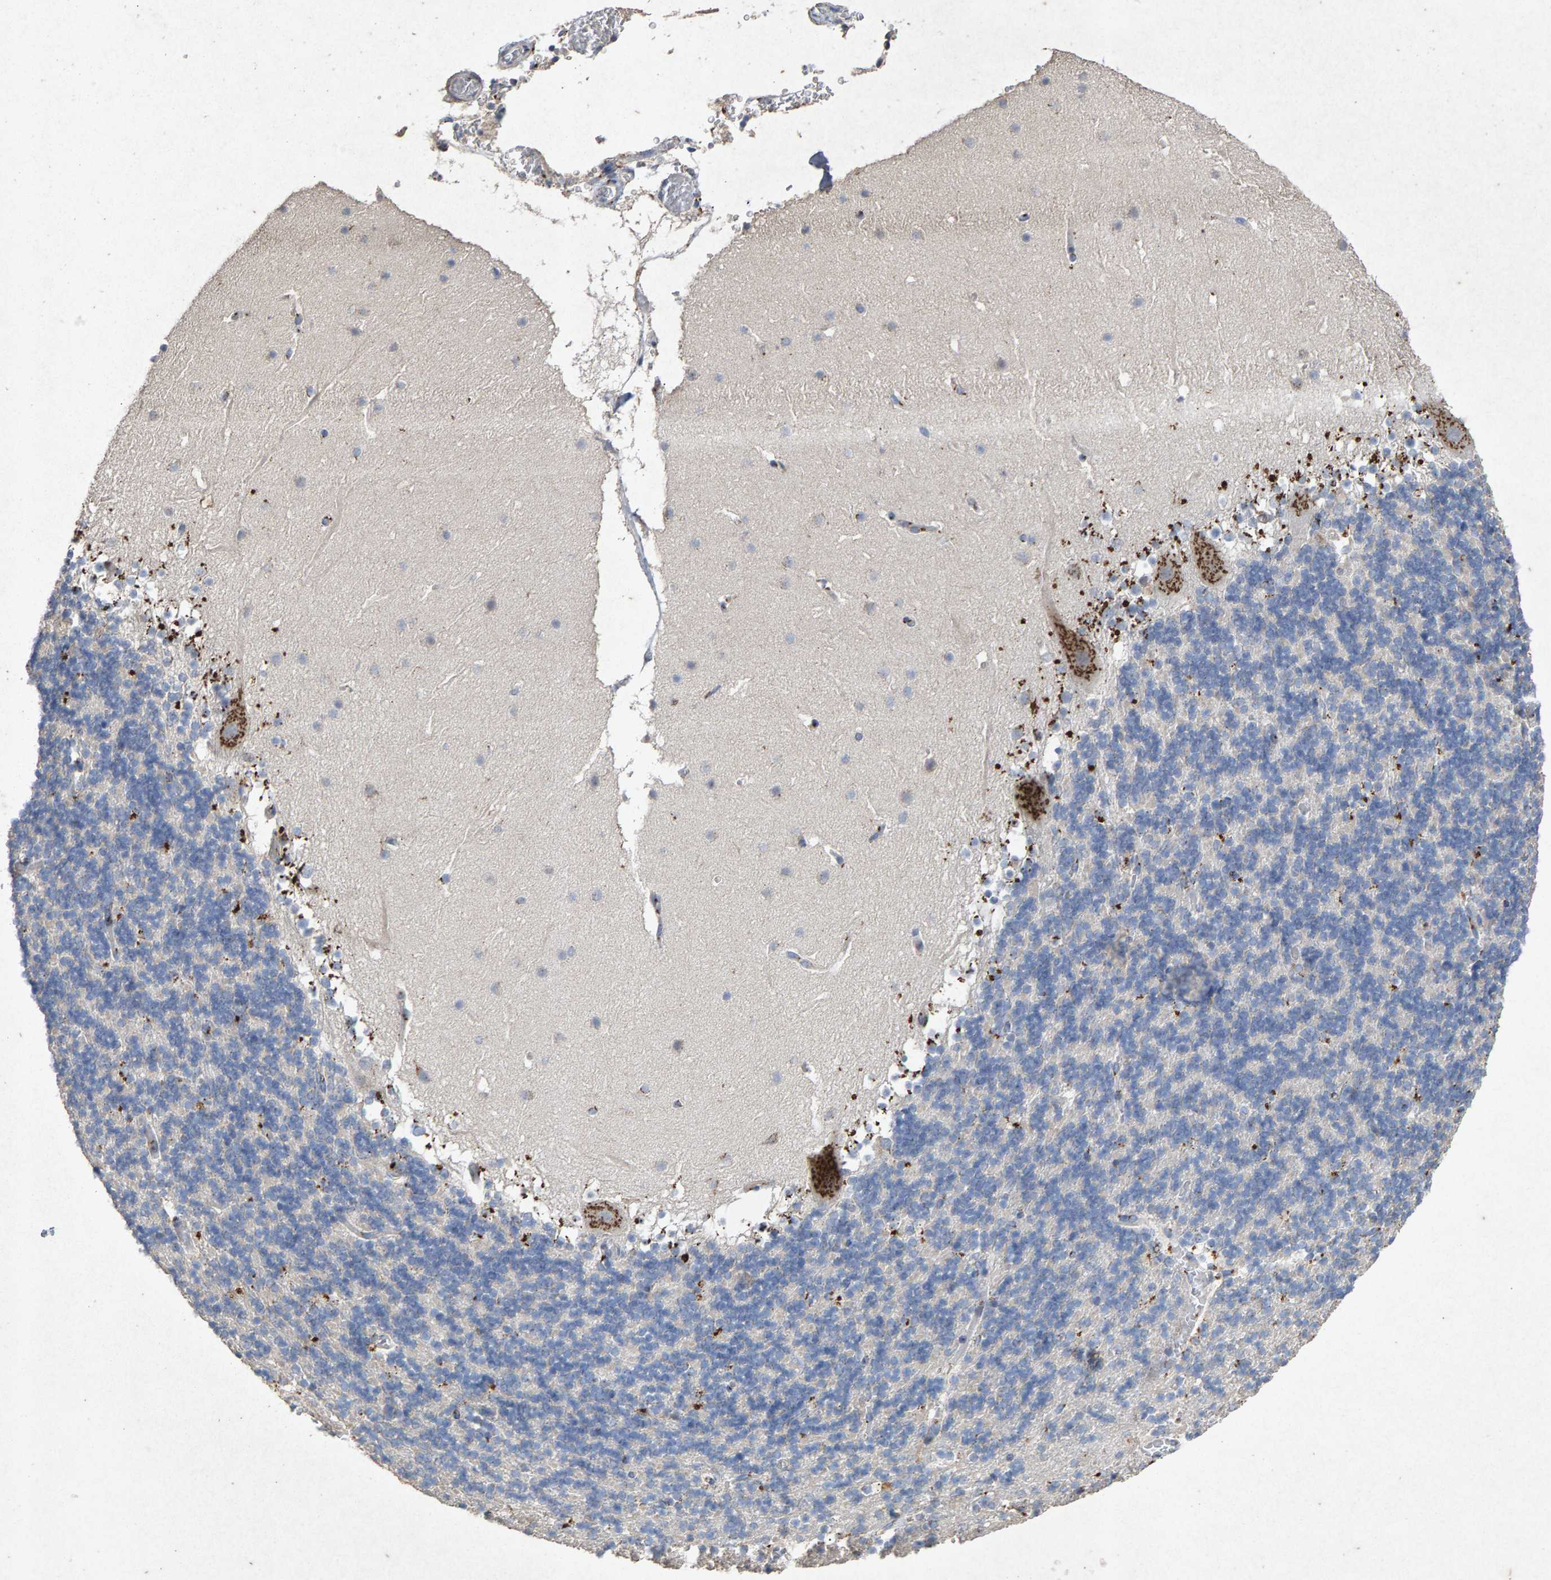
{"staining": {"intensity": "moderate", "quantity": "<25%", "location": "cytoplasmic/membranous"}, "tissue": "cerebellum", "cell_type": "Cells in granular layer", "image_type": "normal", "snomed": [{"axis": "morphology", "description": "Normal tissue, NOS"}, {"axis": "topography", "description": "Cerebellum"}], "caption": "Benign cerebellum reveals moderate cytoplasmic/membranous positivity in about <25% of cells in granular layer.", "gene": "MAN2A1", "patient": {"sex": "male", "age": 45}}